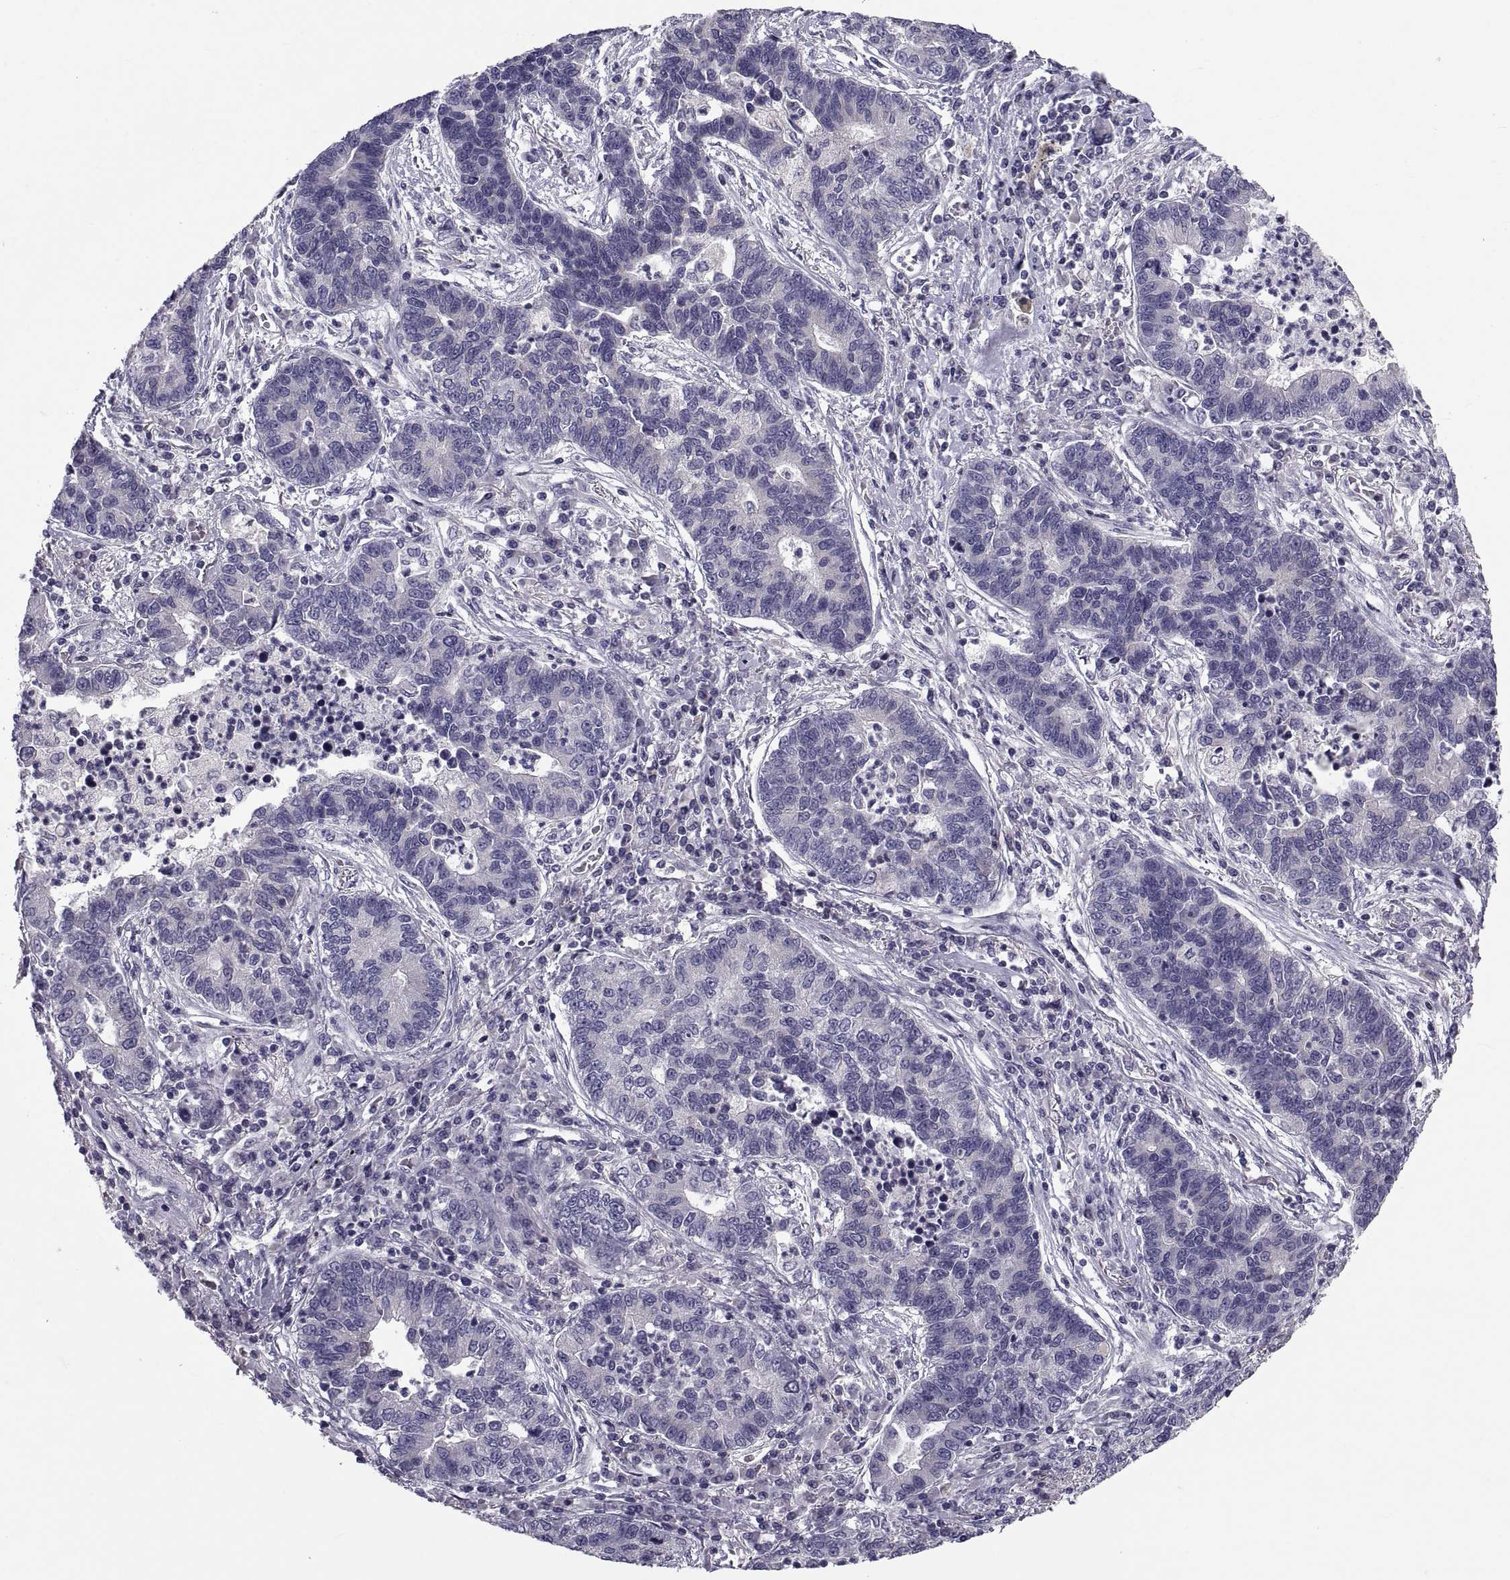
{"staining": {"intensity": "negative", "quantity": "none", "location": "none"}, "tissue": "lung cancer", "cell_type": "Tumor cells", "image_type": "cancer", "snomed": [{"axis": "morphology", "description": "Adenocarcinoma, NOS"}, {"axis": "topography", "description": "Lung"}], "caption": "Micrograph shows no significant protein staining in tumor cells of lung cancer.", "gene": "PDZRN4", "patient": {"sex": "female", "age": 57}}